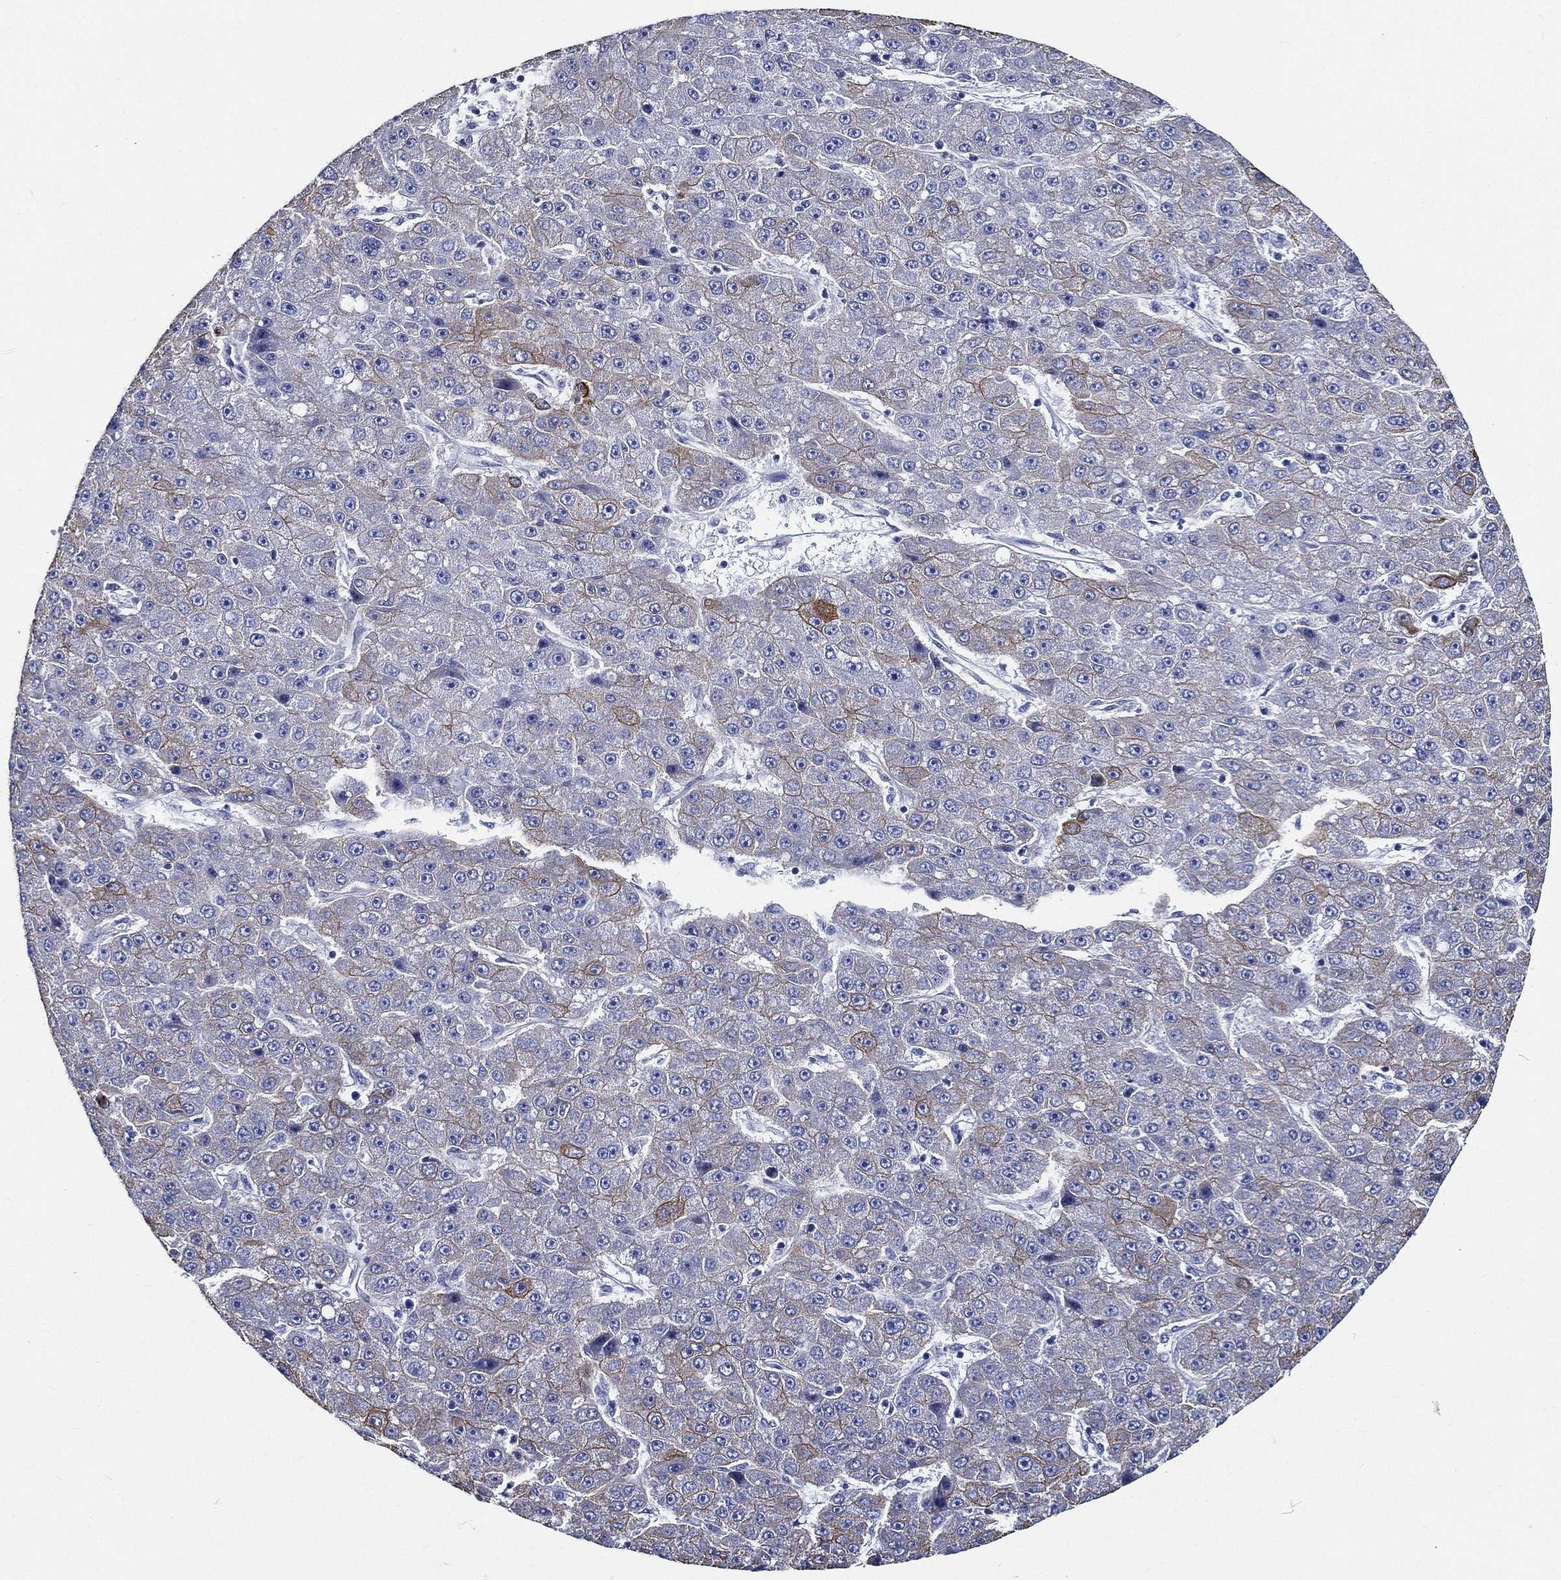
{"staining": {"intensity": "strong", "quantity": "<25%", "location": "cytoplasmic/membranous"}, "tissue": "liver cancer", "cell_type": "Tumor cells", "image_type": "cancer", "snomed": [{"axis": "morphology", "description": "Carcinoma, Hepatocellular, NOS"}, {"axis": "topography", "description": "Liver"}], "caption": "Strong cytoplasmic/membranous protein expression is identified in approximately <25% of tumor cells in hepatocellular carcinoma (liver).", "gene": "NEDD9", "patient": {"sex": "male", "age": 67}}